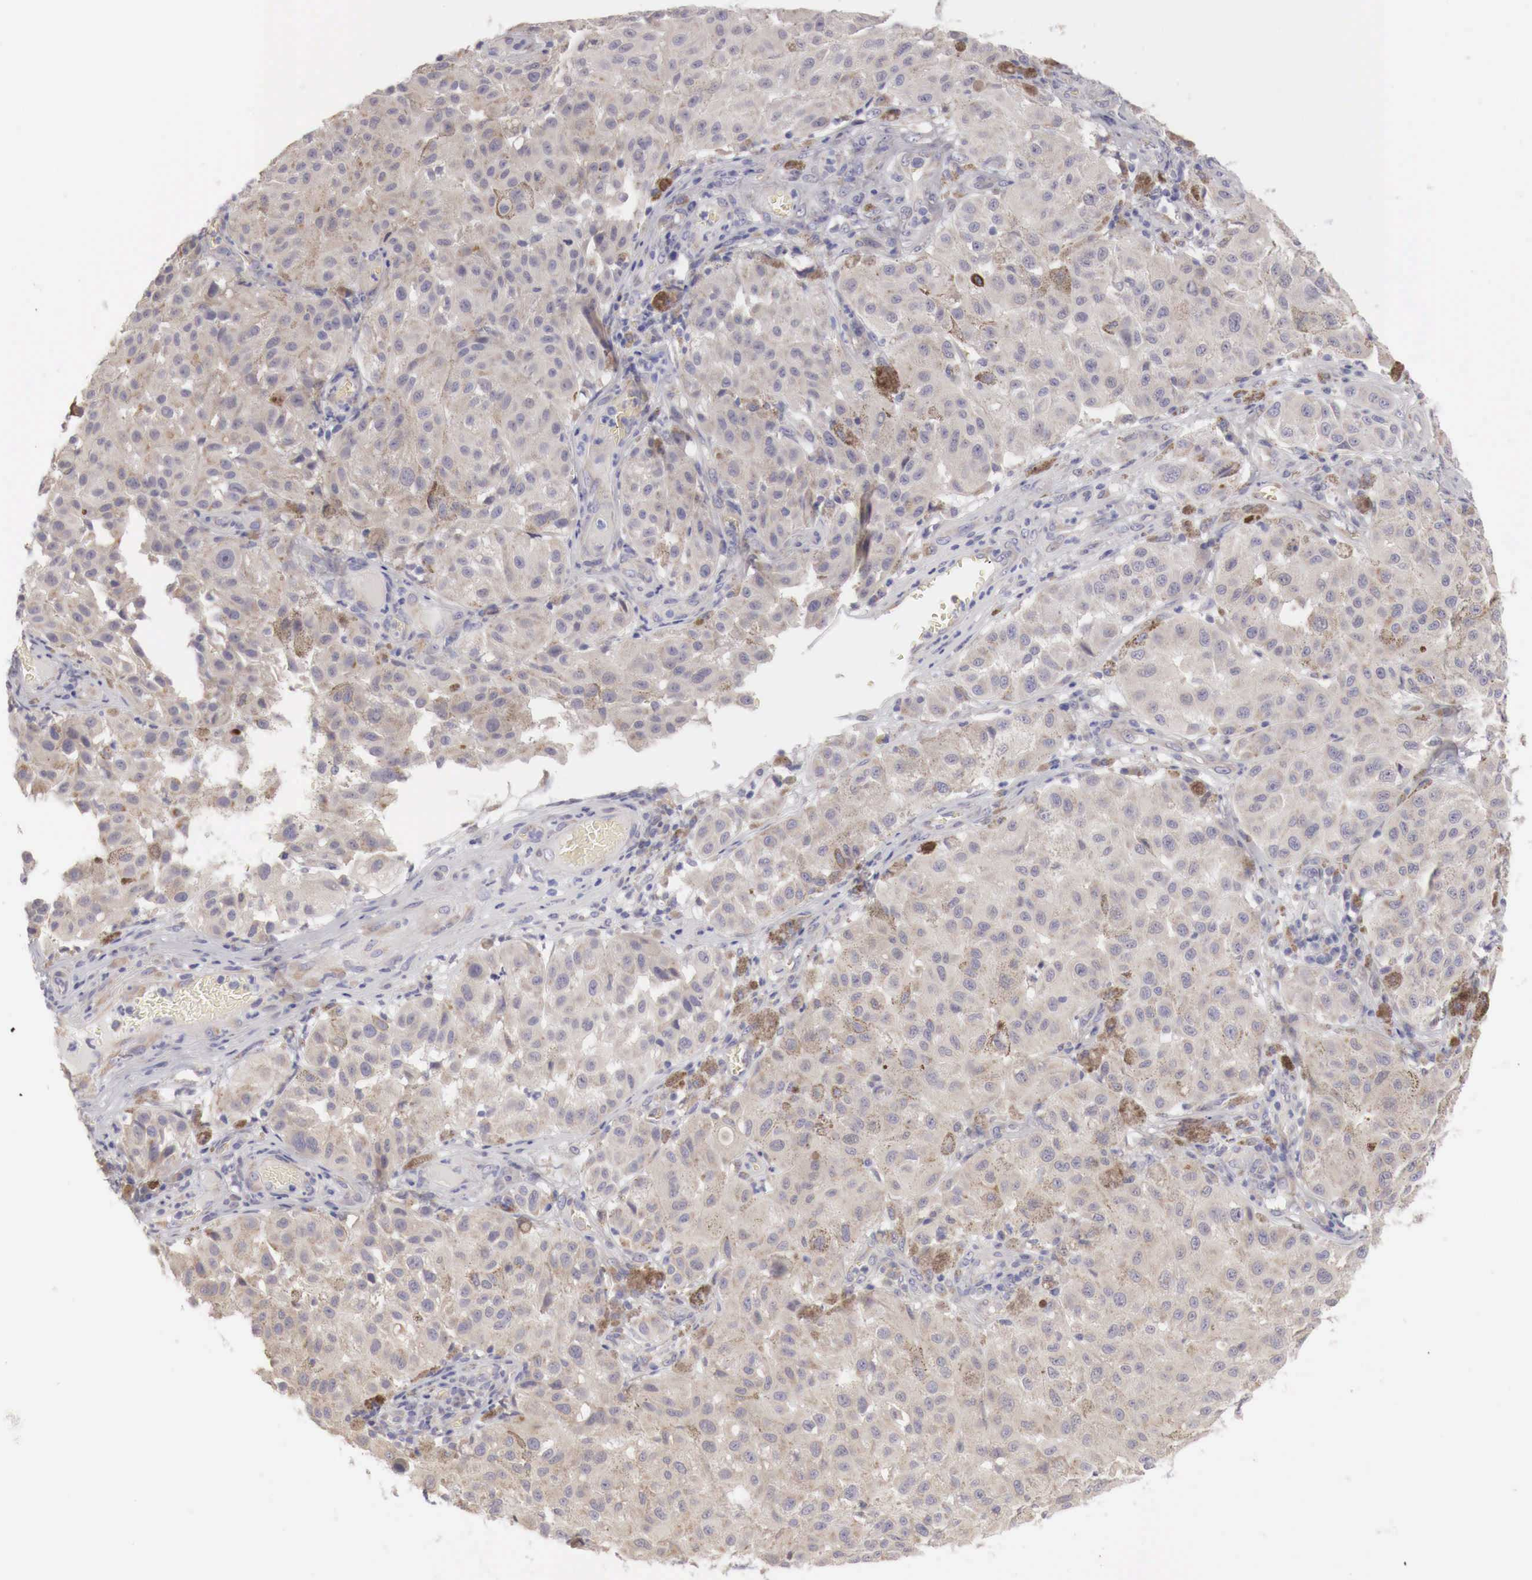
{"staining": {"intensity": "weak", "quantity": ">75%", "location": "cytoplasmic/membranous"}, "tissue": "melanoma", "cell_type": "Tumor cells", "image_type": "cancer", "snomed": [{"axis": "morphology", "description": "Malignant melanoma, NOS"}, {"axis": "topography", "description": "Skin"}], "caption": "Melanoma tissue demonstrates weak cytoplasmic/membranous positivity in approximately >75% of tumor cells (brown staining indicates protein expression, while blue staining denotes nuclei).", "gene": "NSDHL", "patient": {"sex": "female", "age": 64}}